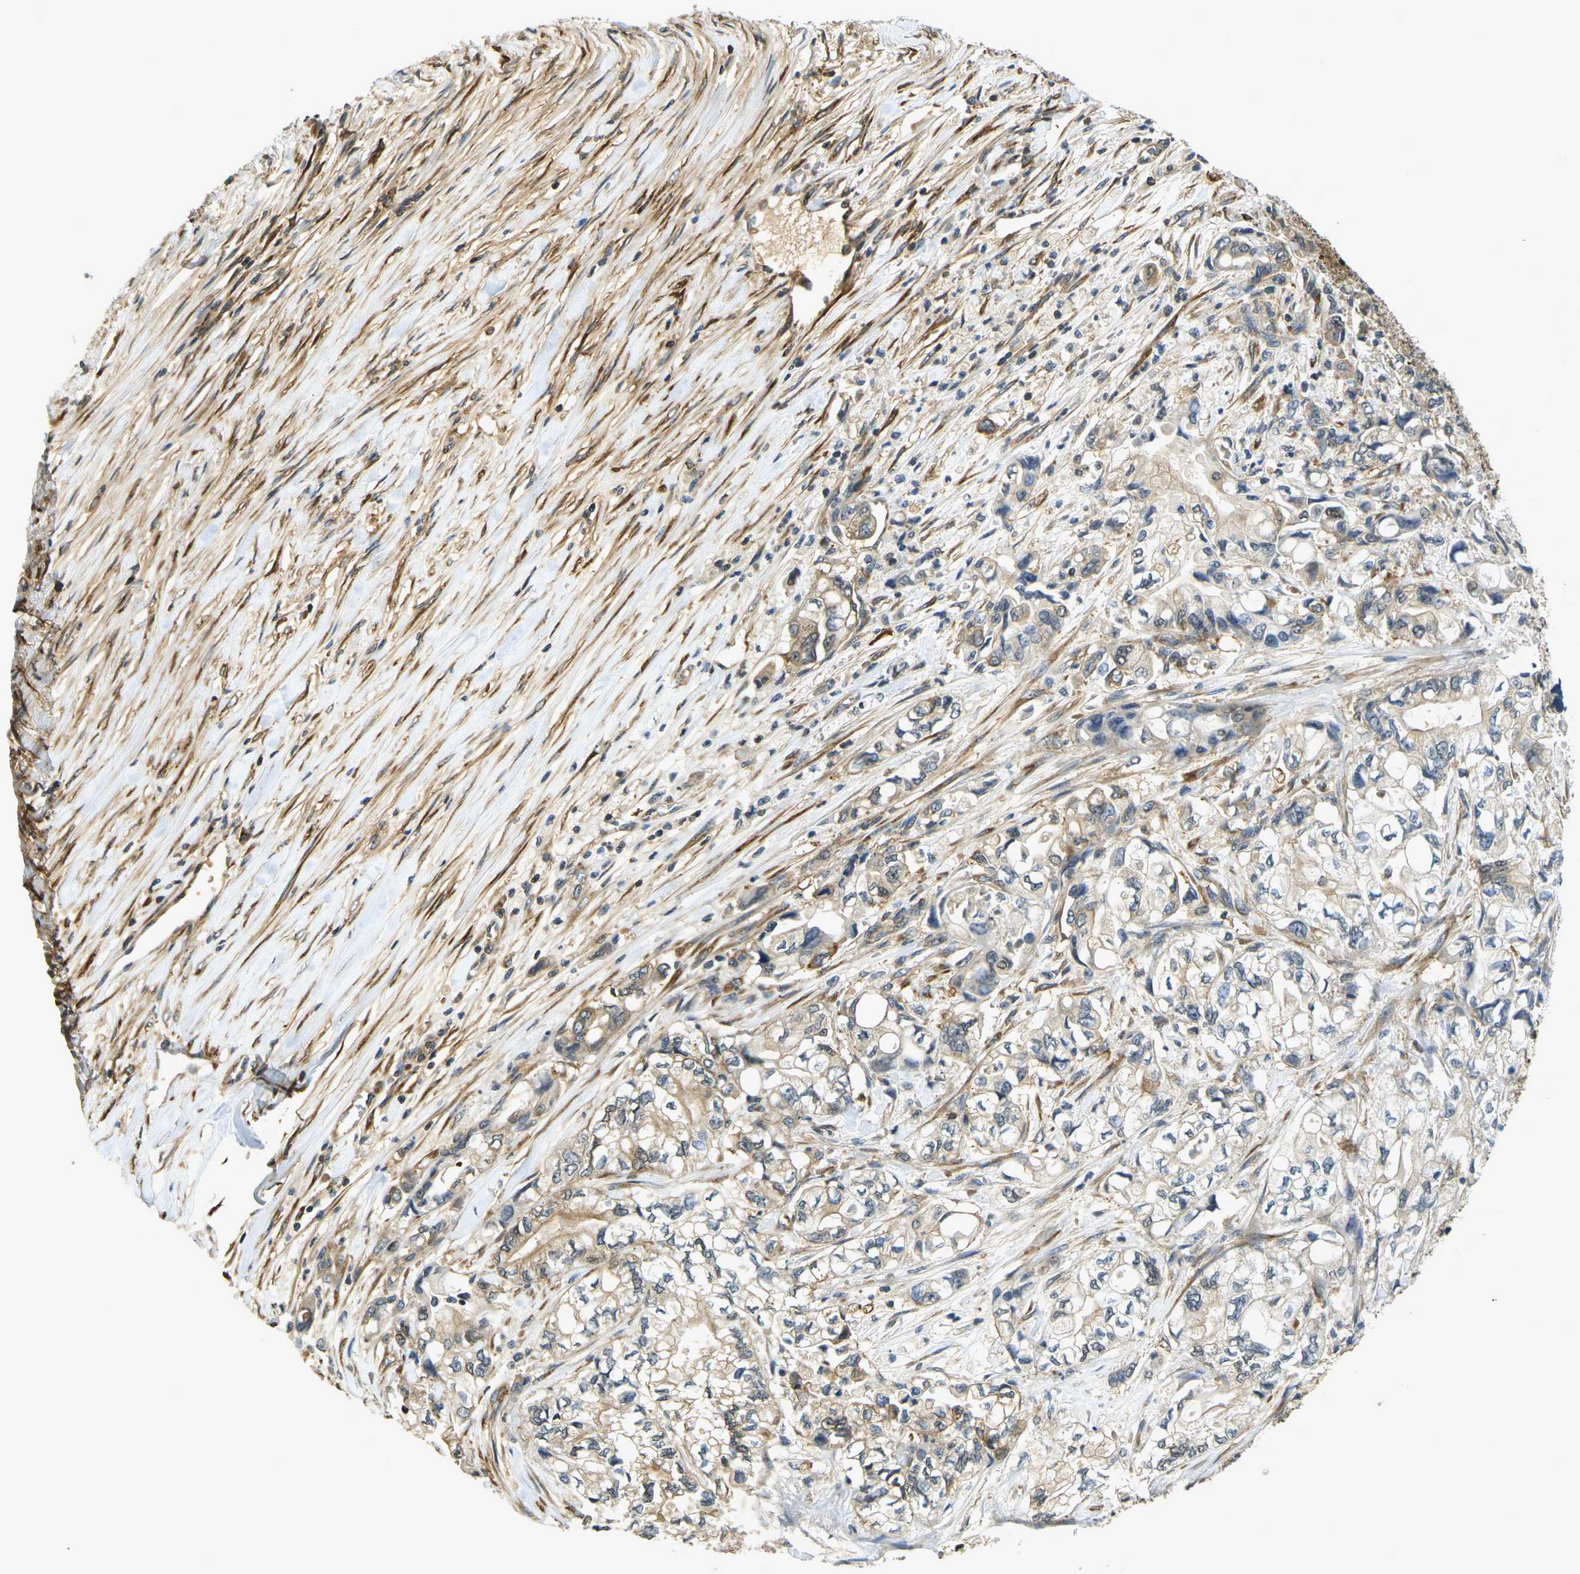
{"staining": {"intensity": "negative", "quantity": "none", "location": "none"}, "tissue": "pancreatic cancer", "cell_type": "Tumor cells", "image_type": "cancer", "snomed": [{"axis": "morphology", "description": "Adenocarcinoma, NOS"}, {"axis": "topography", "description": "Pancreas"}], "caption": "A high-resolution micrograph shows immunohistochemistry staining of pancreatic cancer (adenocarcinoma), which exhibits no significant expression in tumor cells.", "gene": "CAST", "patient": {"sex": "male", "age": 79}}